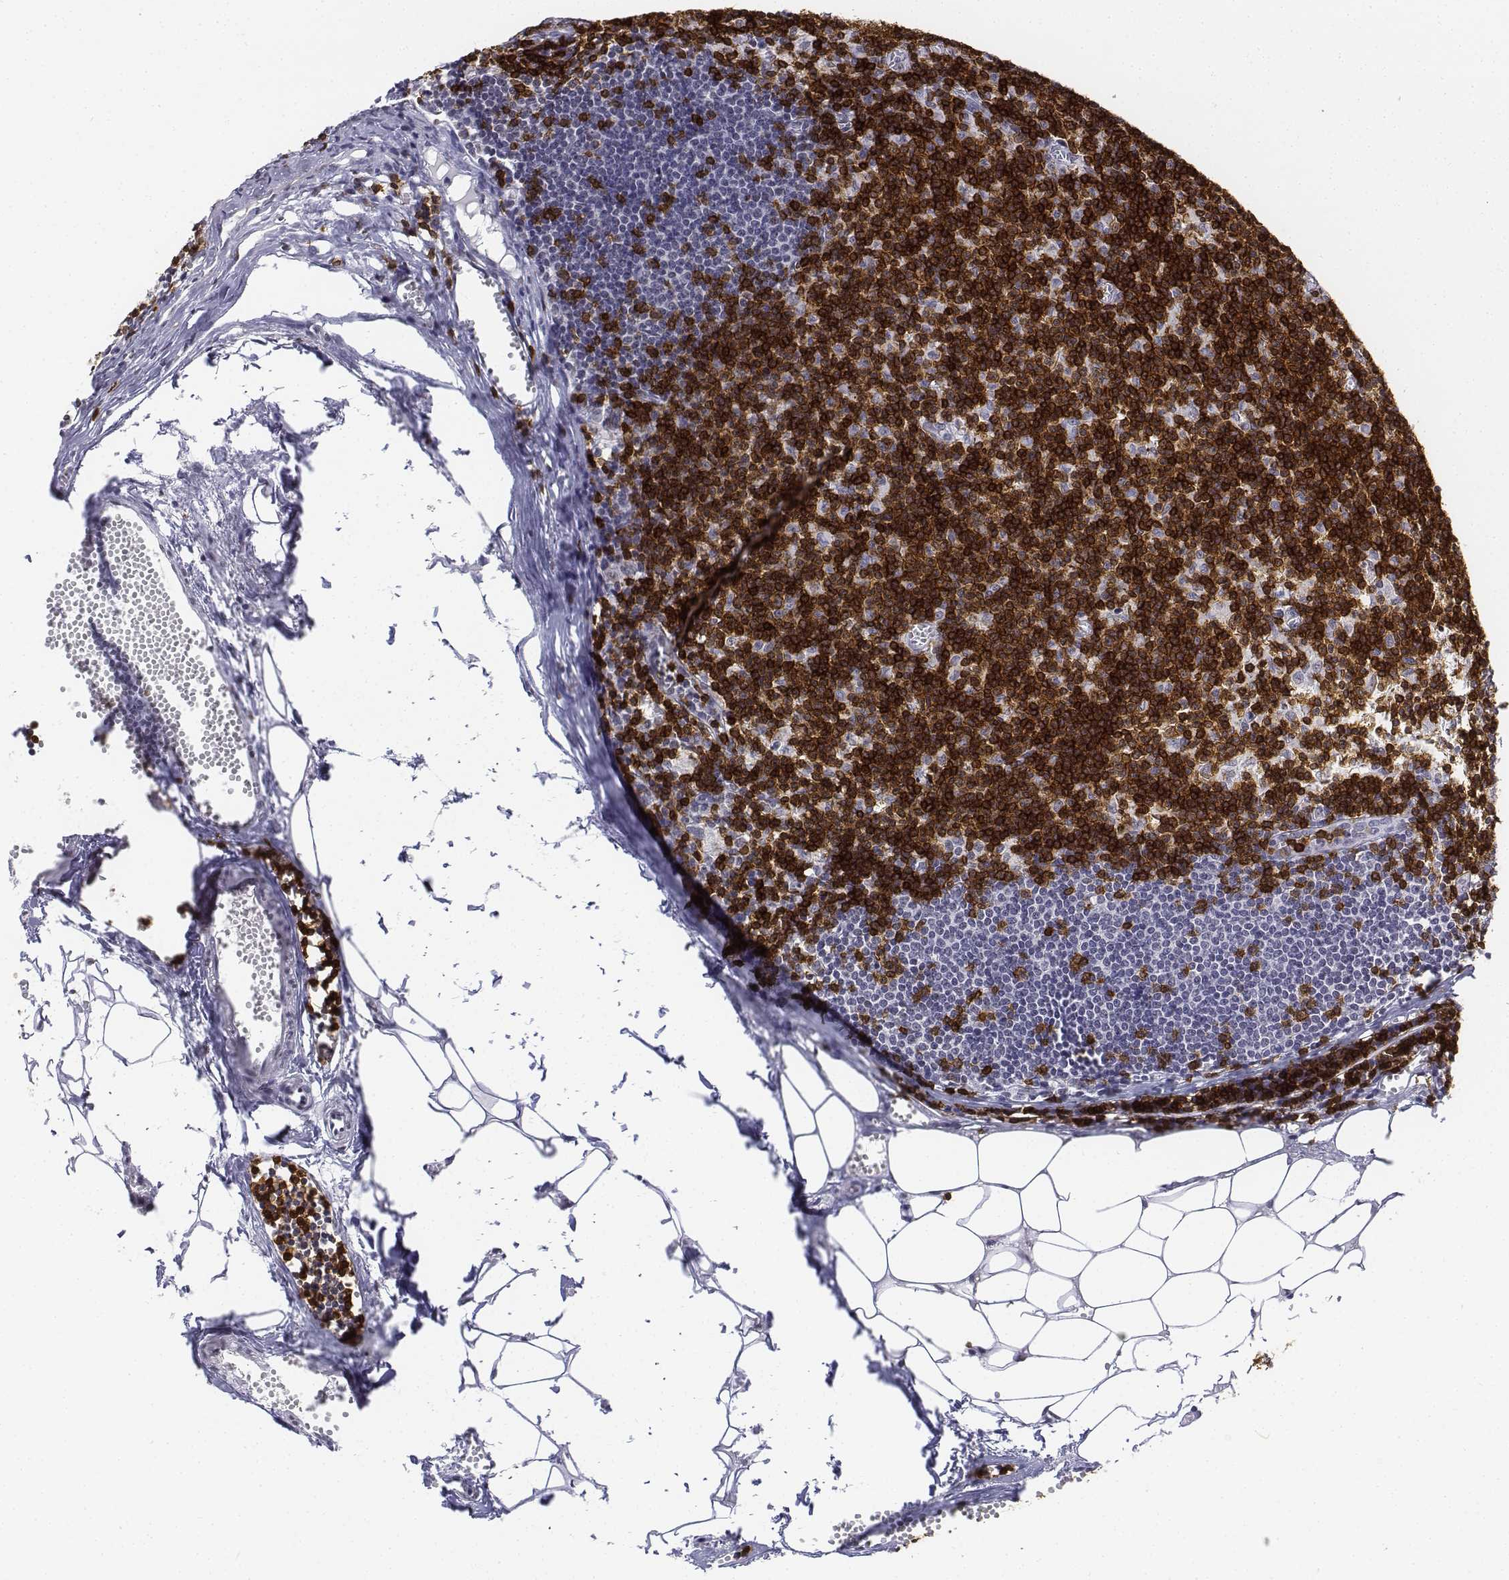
{"staining": {"intensity": "strong", "quantity": "<25%", "location": "cytoplasmic/membranous"}, "tissue": "lymph node", "cell_type": "Germinal center cells", "image_type": "normal", "snomed": [{"axis": "morphology", "description": "Normal tissue, NOS"}, {"axis": "topography", "description": "Lymph node"}], "caption": "Immunohistochemistry (DAB (3,3'-diaminobenzidine)) staining of benign human lymph node exhibits strong cytoplasmic/membranous protein expression in about <25% of germinal center cells. The staining was performed using DAB, with brown indicating positive protein expression. Nuclei are stained blue with hematoxylin.", "gene": "CD3E", "patient": {"sex": "female", "age": 52}}